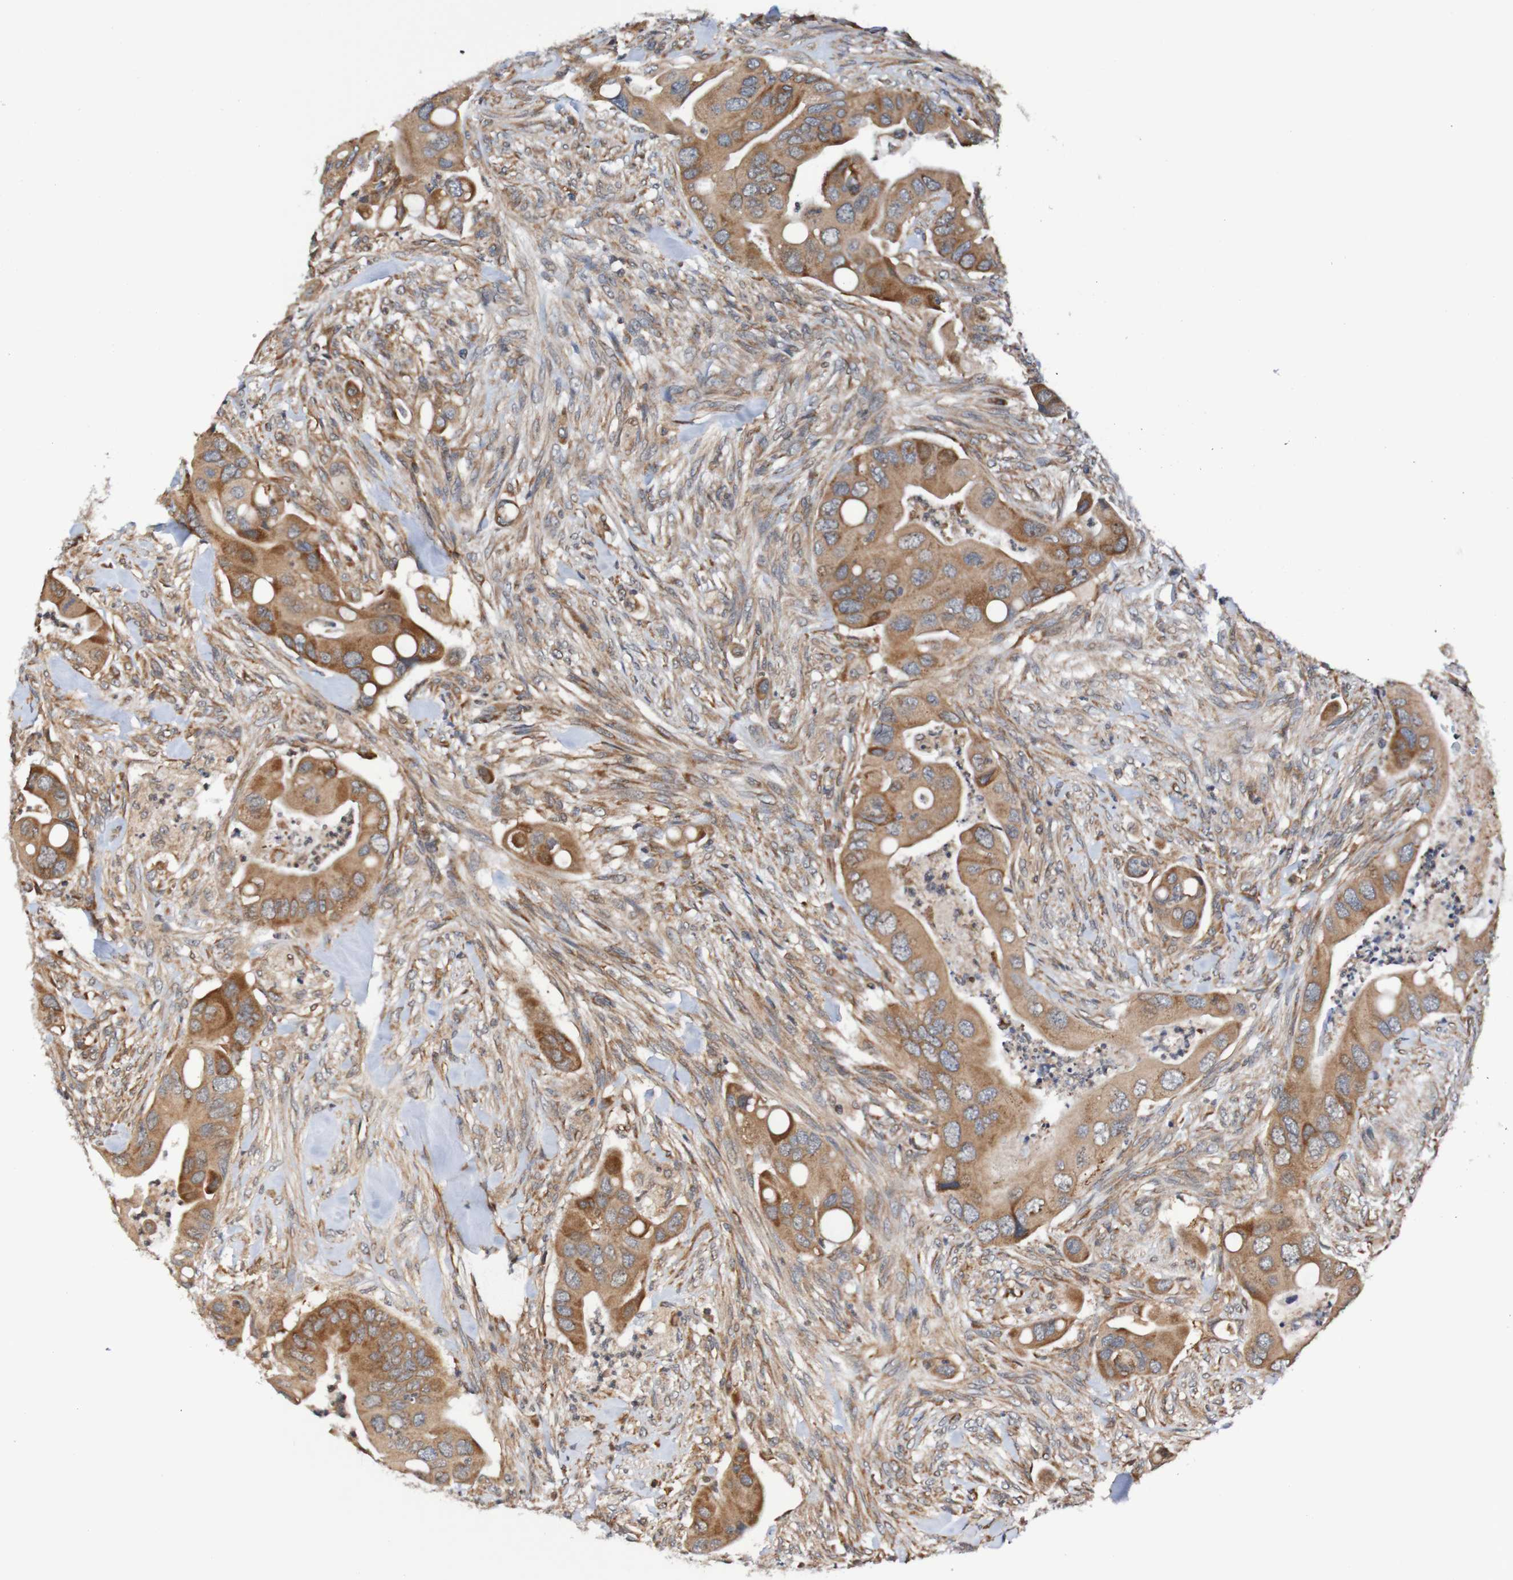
{"staining": {"intensity": "moderate", "quantity": ">75%", "location": "cytoplasmic/membranous"}, "tissue": "colorectal cancer", "cell_type": "Tumor cells", "image_type": "cancer", "snomed": [{"axis": "morphology", "description": "Adenocarcinoma, NOS"}, {"axis": "topography", "description": "Rectum"}], "caption": "Immunohistochemical staining of human adenocarcinoma (colorectal) shows medium levels of moderate cytoplasmic/membranous expression in about >75% of tumor cells. (DAB IHC with brightfield microscopy, high magnification).", "gene": "AXIN1", "patient": {"sex": "female", "age": 57}}